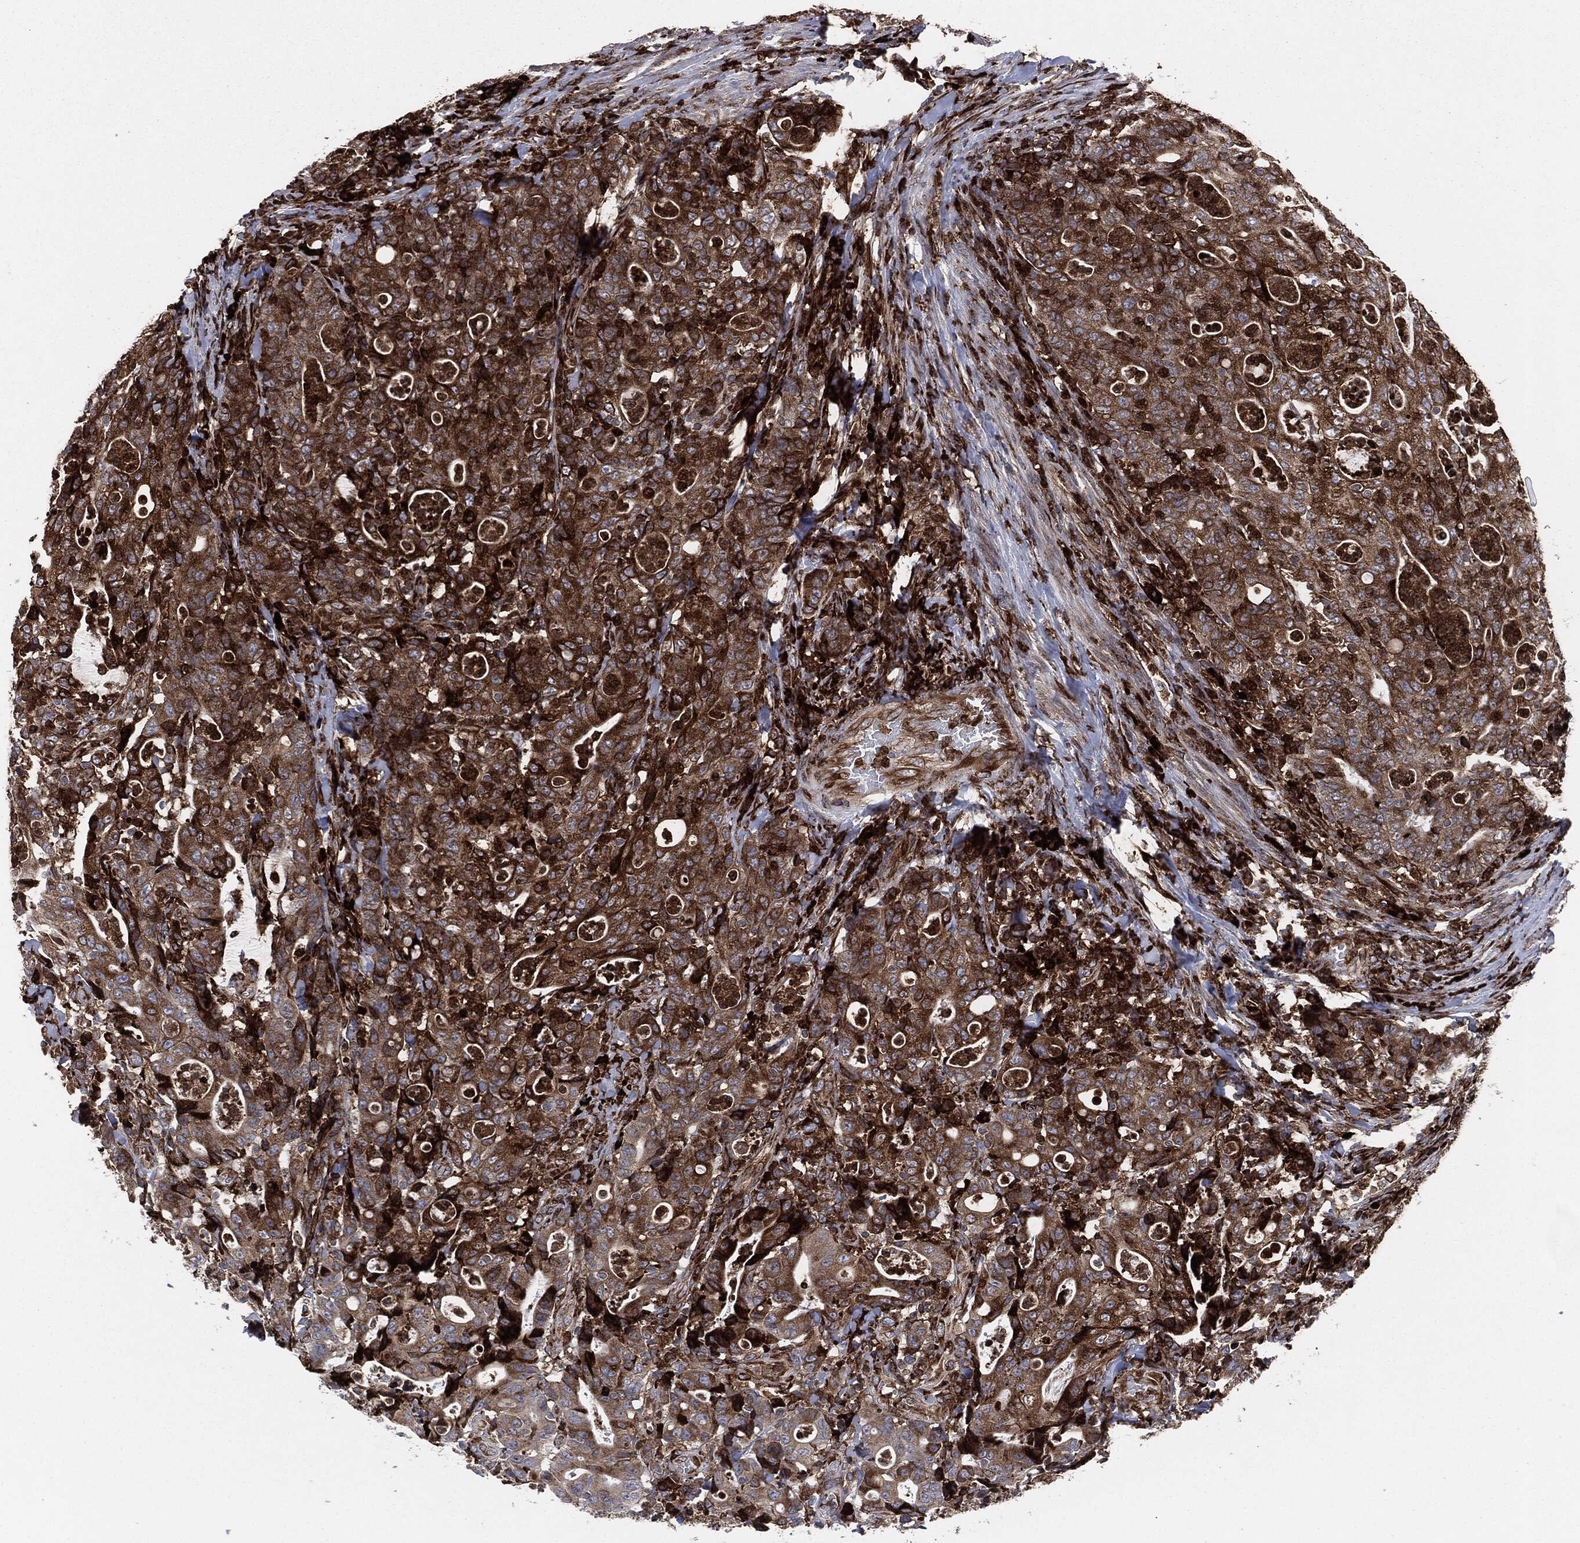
{"staining": {"intensity": "strong", "quantity": ">75%", "location": "cytoplasmic/membranous"}, "tissue": "colorectal cancer", "cell_type": "Tumor cells", "image_type": "cancer", "snomed": [{"axis": "morphology", "description": "Adenocarcinoma, NOS"}, {"axis": "topography", "description": "Colon"}], "caption": "Immunohistochemical staining of colorectal cancer (adenocarcinoma) exhibits strong cytoplasmic/membranous protein staining in approximately >75% of tumor cells.", "gene": "CALR", "patient": {"sex": "male", "age": 70}}